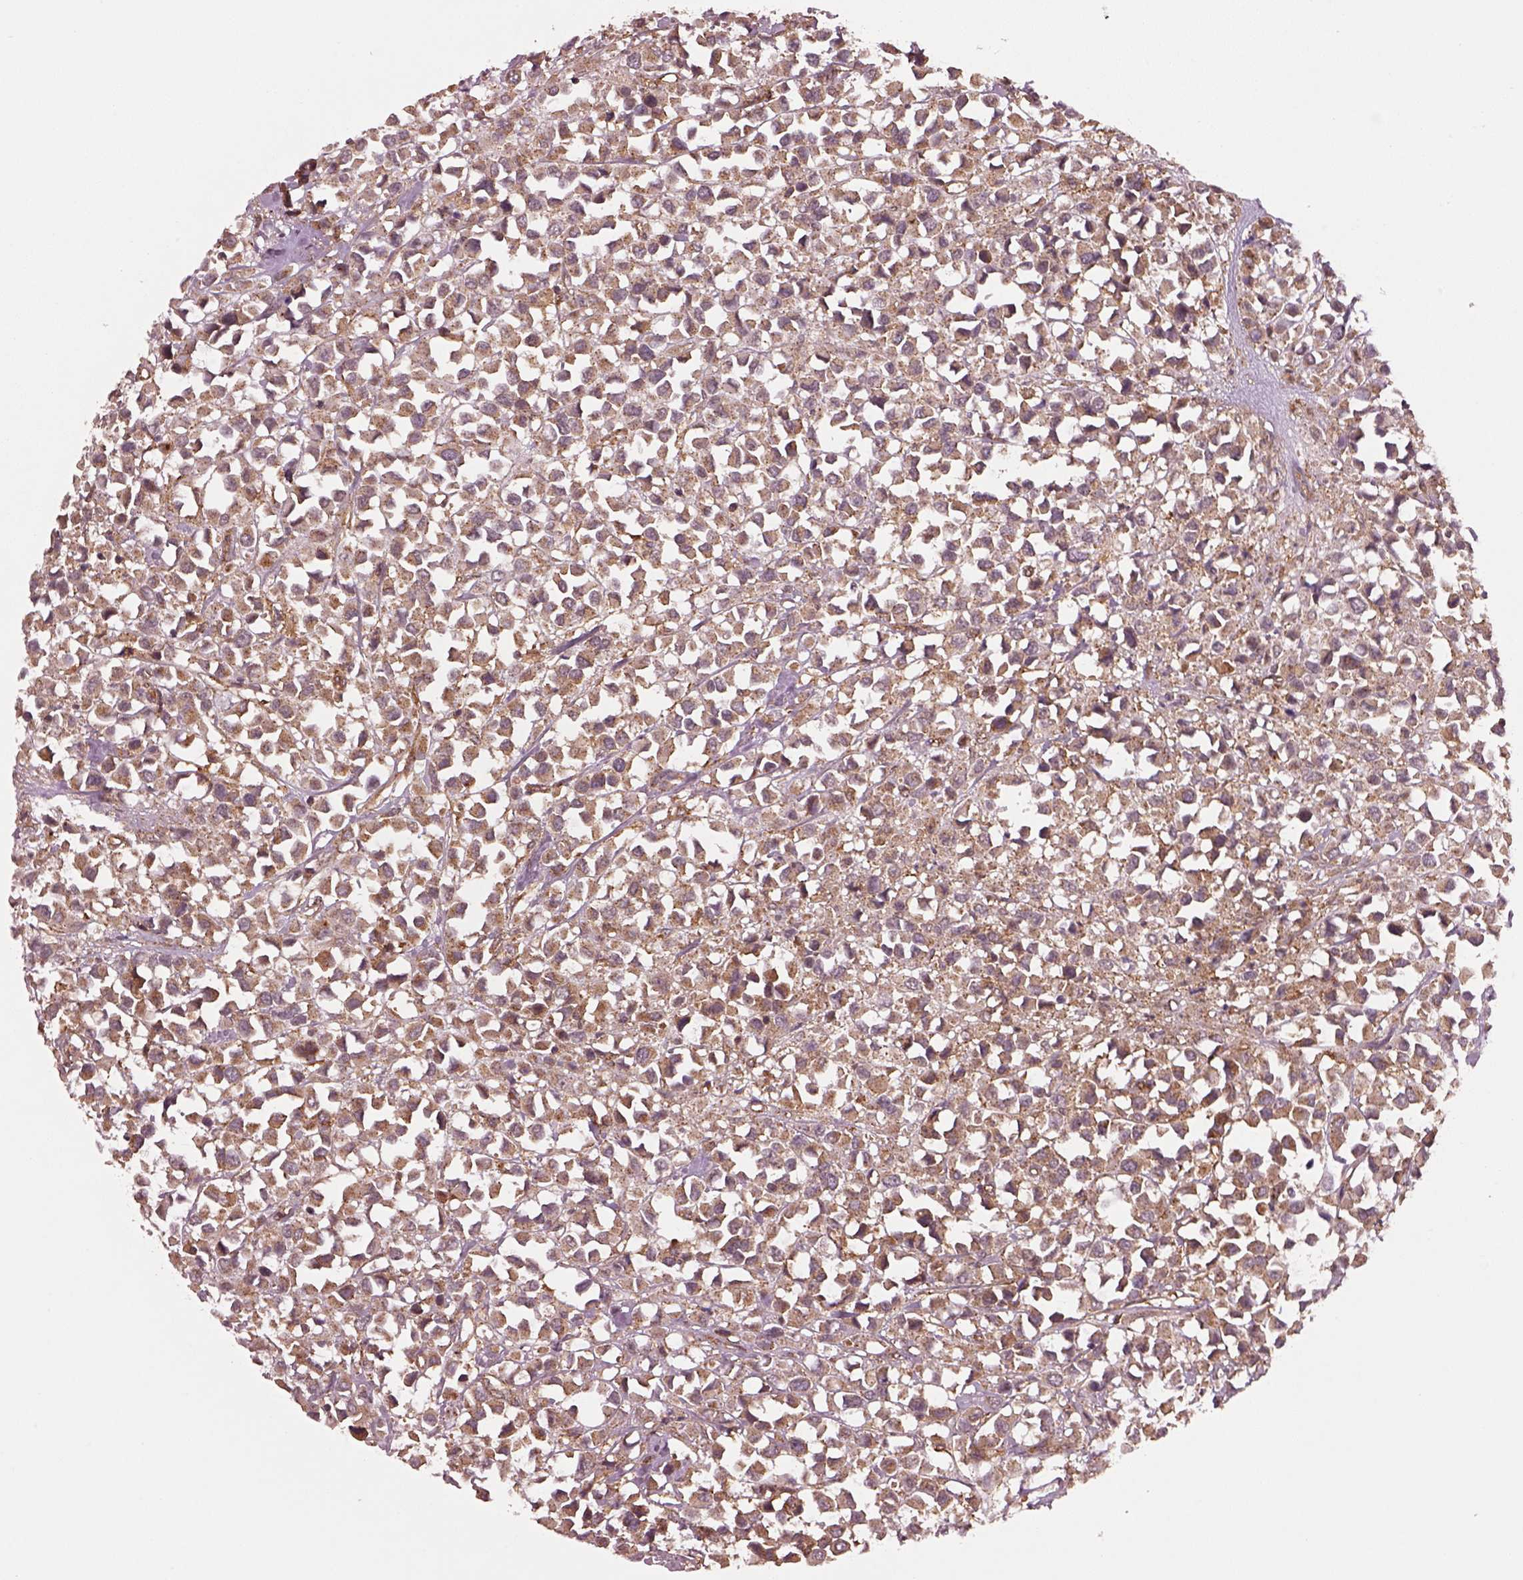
{"staining": {"intensity": "moderate", "quantity": "25%-75%", "location": "cytoplasmic/membranous"}, "tissue": "breast cancer", "cell_type": "Tumor cells", "image_type": "cancer", "snomed": [{"axis": "morphology", "description": "Duct carcinoma"}, {"axis": "topography", "description": "Breast"}], "caption": "Immunohistochemical staining of breast intraductal carcinoma shows moderate cytoplasmic/membranous protein expression in approximately 25%-75% of tumor cells.", "gene": "WASHC2A", "patient": {"sex": "female", "age": 61}}